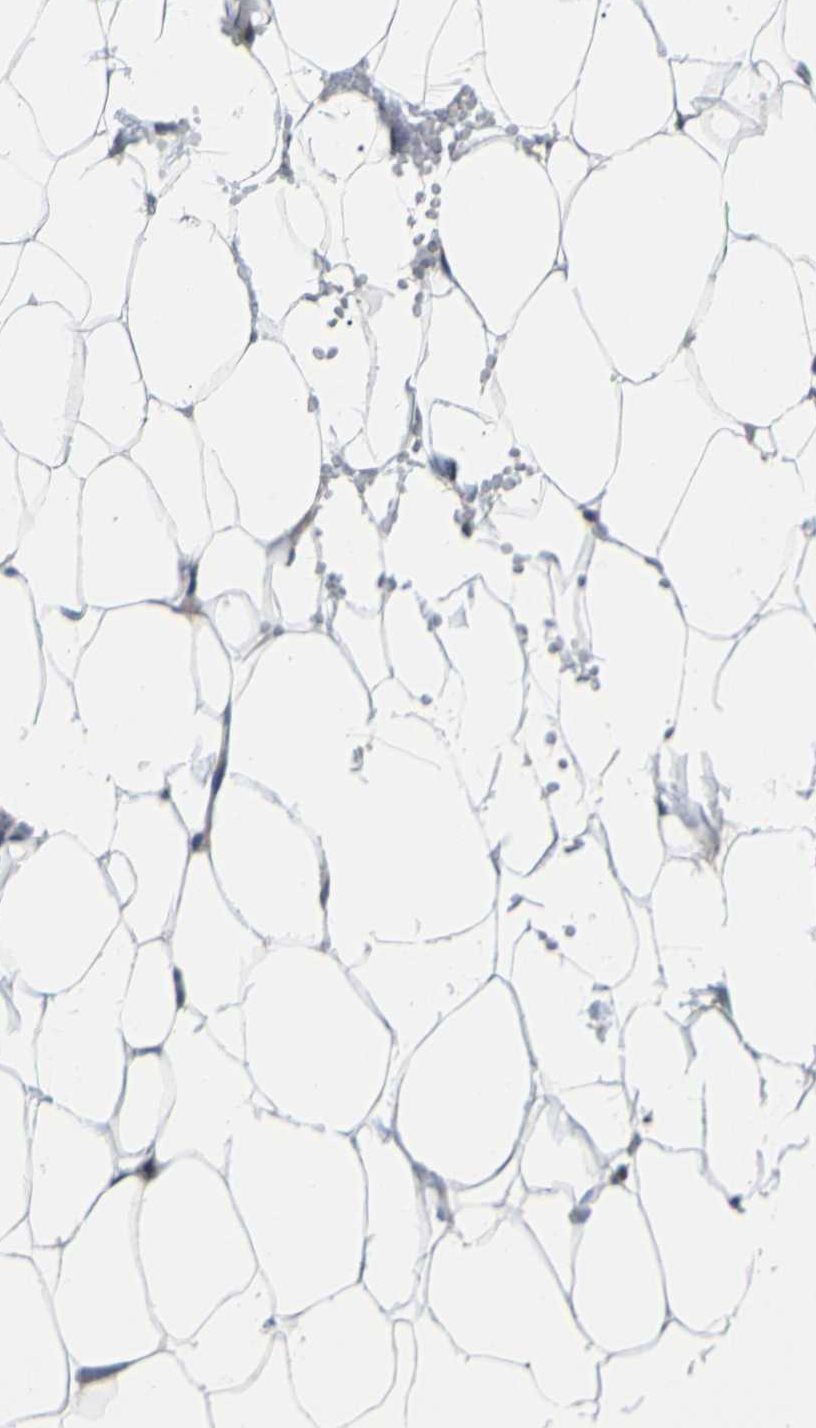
{"staining": {"intensity": "weak", "quantity": "<25%", "location": "cytoplasmic/membranous"}, "tissue": "adipose tissue", "cell_type": "Adipocytes", "image_type": "normal", "snomed": [{"axis": "morphology", "description": "Normal tissue, NOS"}, {"axis": "topography", "description": "Breast"}, {"axis": "topography", "description": "Adipose tissue"}], "caption": "Immunohistochemistry image of unremarkable adipose tissue stained for a protein (brown), which shows no expression in adipocytes. (Brightfield microscopy of DAB (3,3'-diaminobenzidine) IHC at high magnification).", "gene": "ZNF236", "patient": {"sex": "female", "age": 25}}